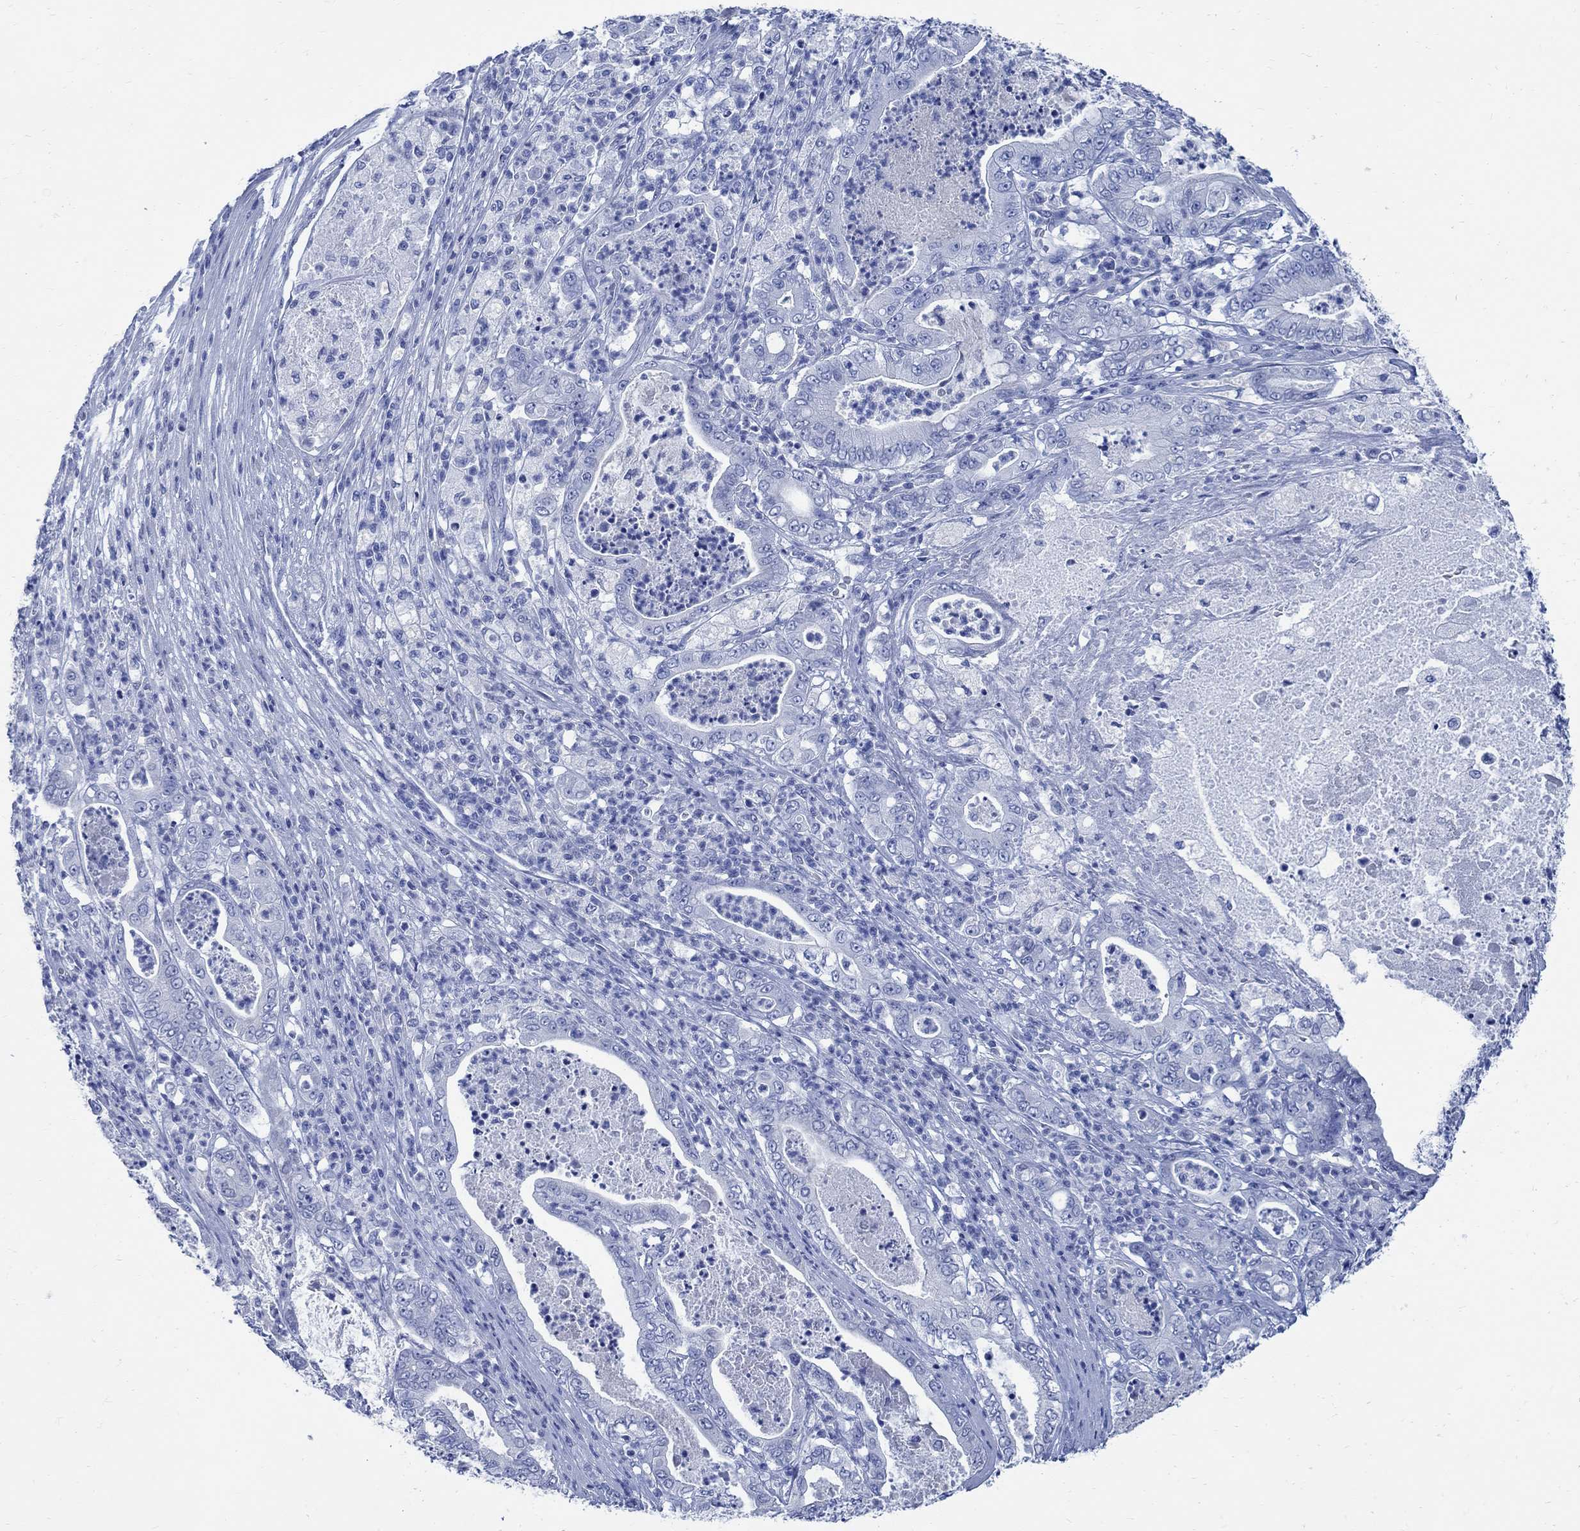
{"staining": {"intensity": "negative", "quantity": "none", "location": "none"}, "tissue": "pancreatic cancer", "cell_type": "Tumor cells", "image_type": "cancer", "snomed": [{"axis": "morphology", "description": "Adenocarcinoma, NOS"}, {"axis": "topography", "description": "Pancreas"}], "caption": "Tumor cells are negative for brown protein staining in adenocarcinoma (pancreatic).", "gene": "CAMK2N1", "patient": {"sex": "male", "age": 71}}